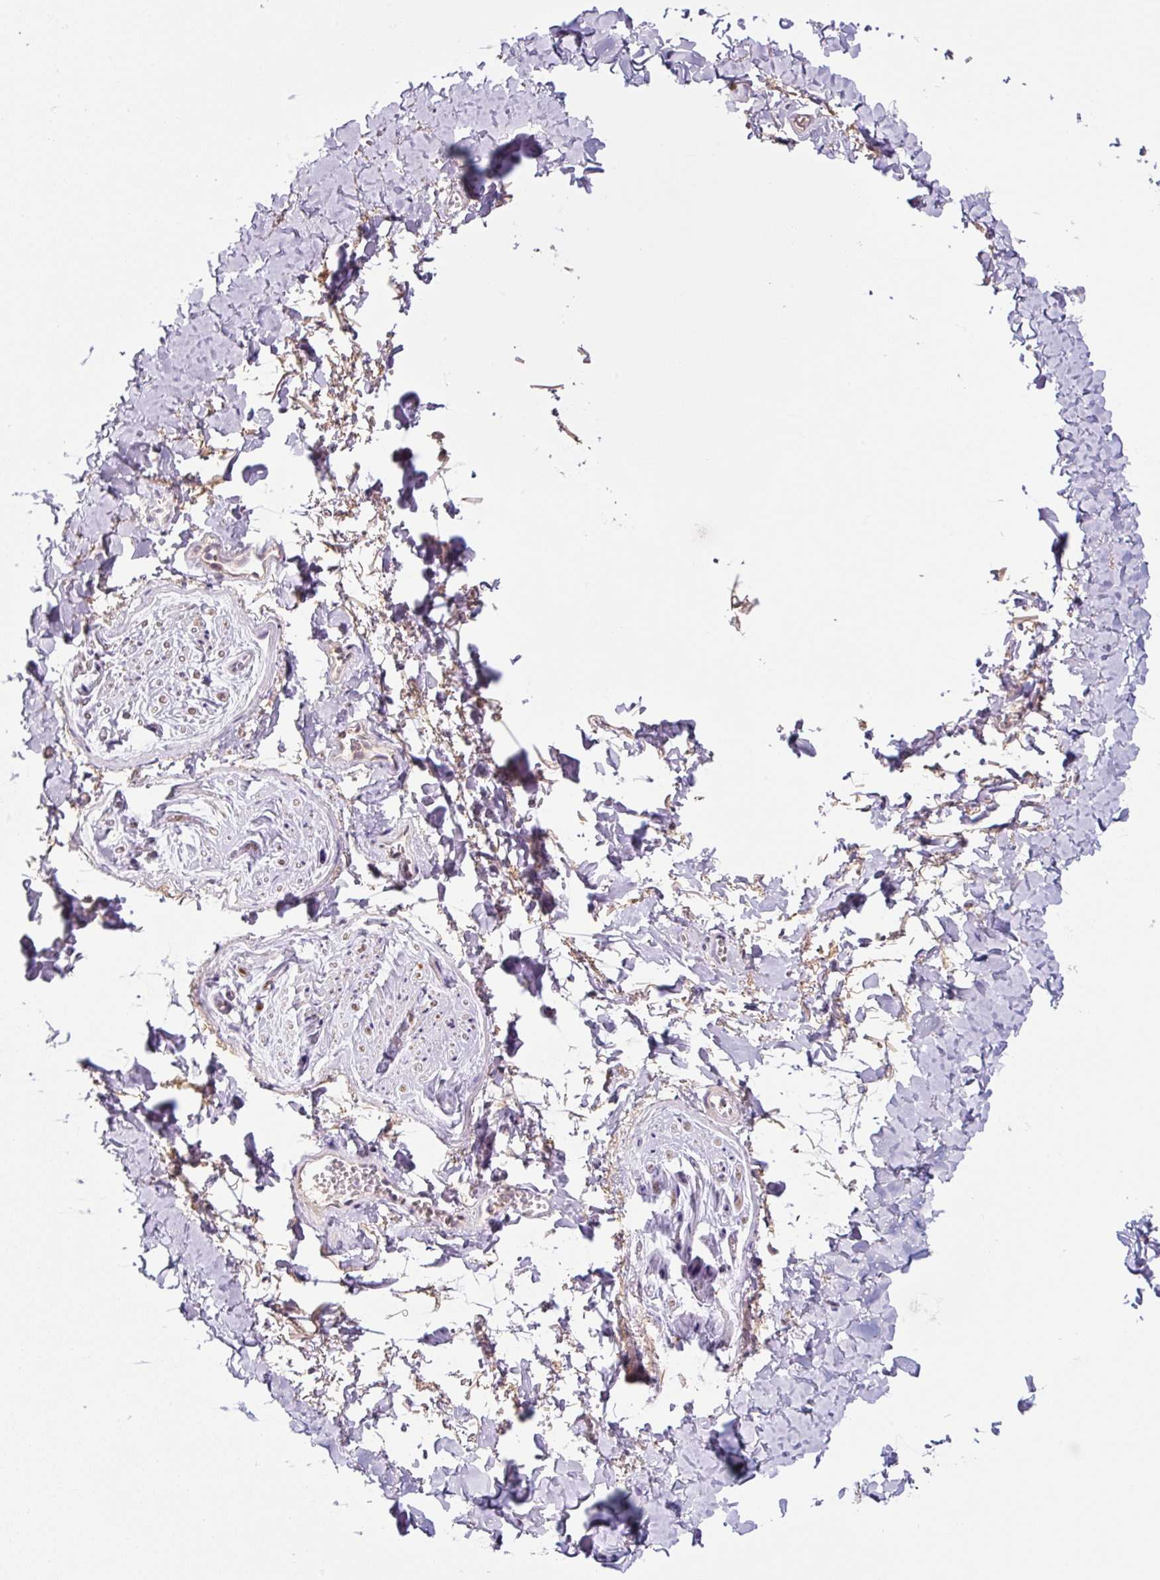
{"staining": {"intensity": "negative", "quantity": "none", "location": "none"}, "tissue": "adipose tissue", "cell_type": "Adipocytes", "image_type": "normal", "snomed": [{"axis": "morphology", "description": "Normal tissue, NOS"}, {"axis": "topography", "description": "Vulva"}, {"axis": "topography", "description": "Vagina"}, {"axis": "topography", "description": "Peripheral nerve tissue"}], "caption": "IHC of unremarkable human adipose tissue displays no positivity in adipocytes.", "gene": "PRKAA2", "patient": {"sex": "female", "age": 66}}